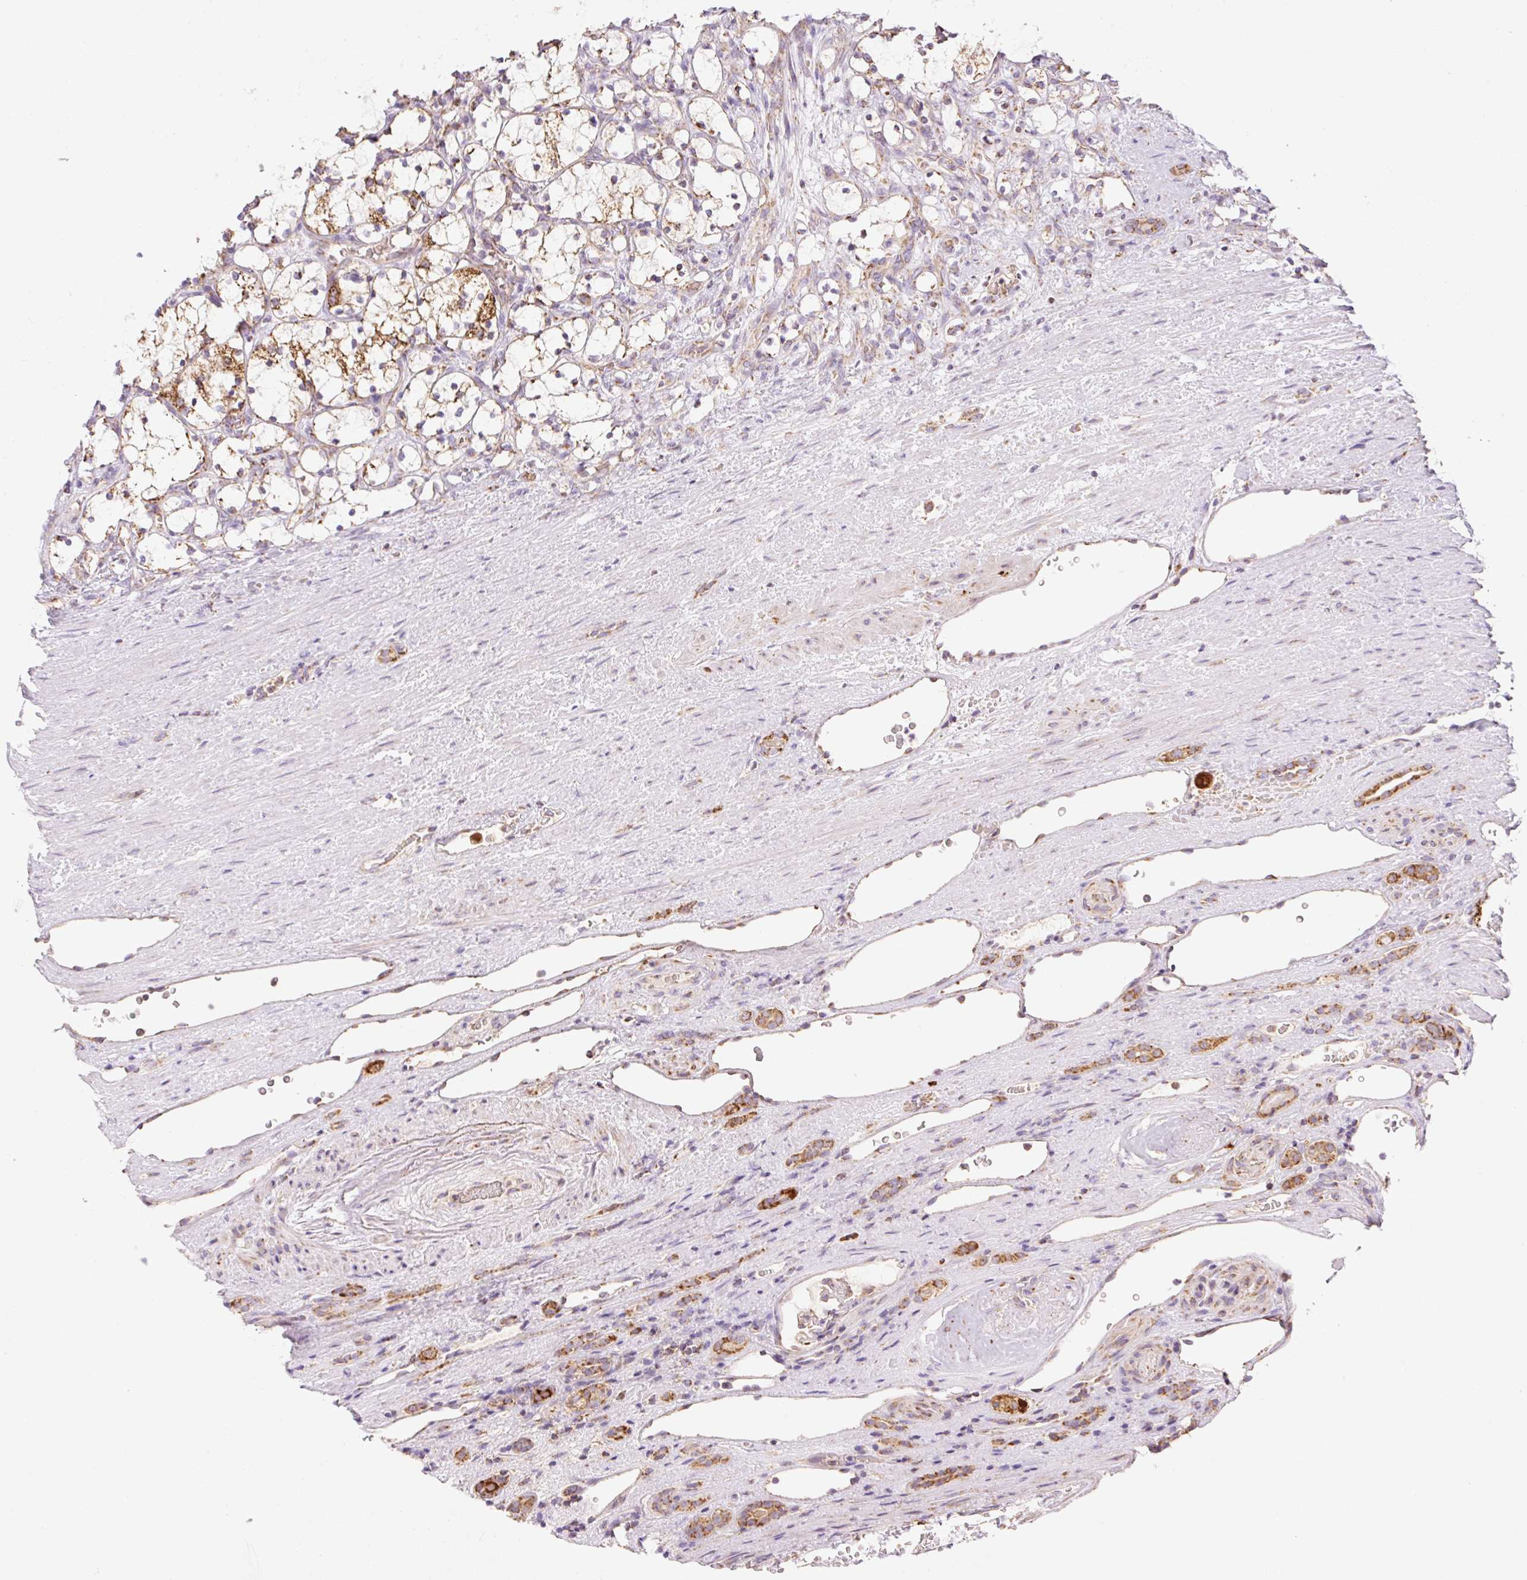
{"staining": {"intensity": "moderate", "quantity": "25%-75%", "location": "cytoplasmic/membranous"}, "tissue": "renal cancer", "cell_type": "Tumor cells", "image_type": "cancer", "snomed": [{"axis": "morphology", "description": "Adenocarcinoma, NOS"}, {"axis": "topography", "description": "Kidney"}], "caption": "This is an image of immunohistochemistry (IHC) staining of renal cancer, which shows moderate expression in the cytoplasmic/membranous of tumor cells.", "gene": "GOSR2", "patient": {"sex": "female", "age": 69}}